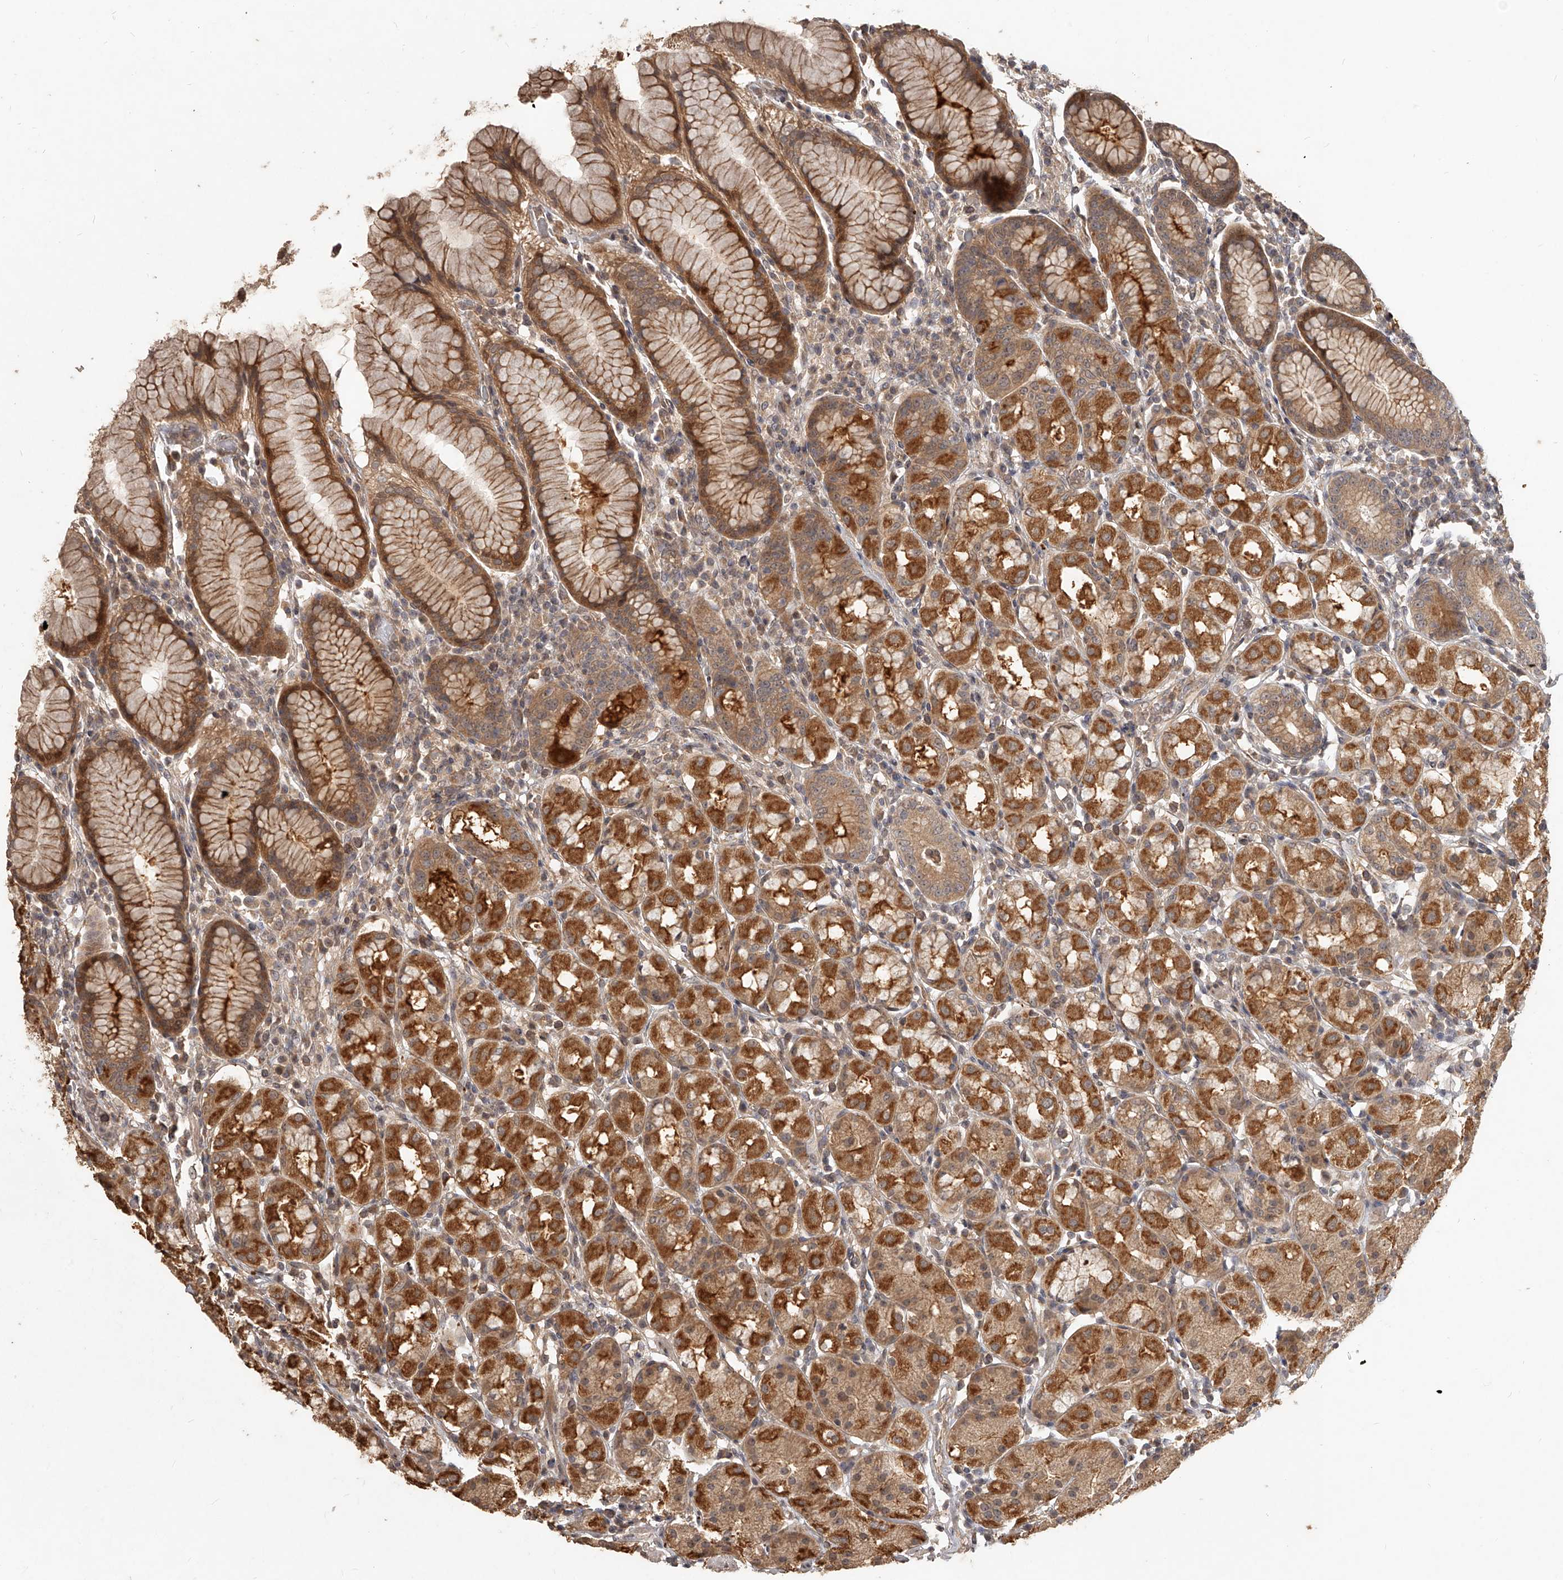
{"staining": {"intensity": "moderate", "quantity": ">75%", "location": "cytoplasmic/membranous"}, "tissue": "stomach", "cell_type": "Glandular cells", "image_type": "normal", "snomed": [{"axis": "morphology", "description": "Normal tissue, NOS"}, {"axis": "topography", "description": "Stomach, lower"}], "caption": "Stomach stained with DAB immunohistochemistry (IHC) displays medium levels of moderate cytoplasmic/membranous positivity in about >75% of glandular cells.", "gene": "SLC37A1", "patient": {"sex": "female", "age": 56}}